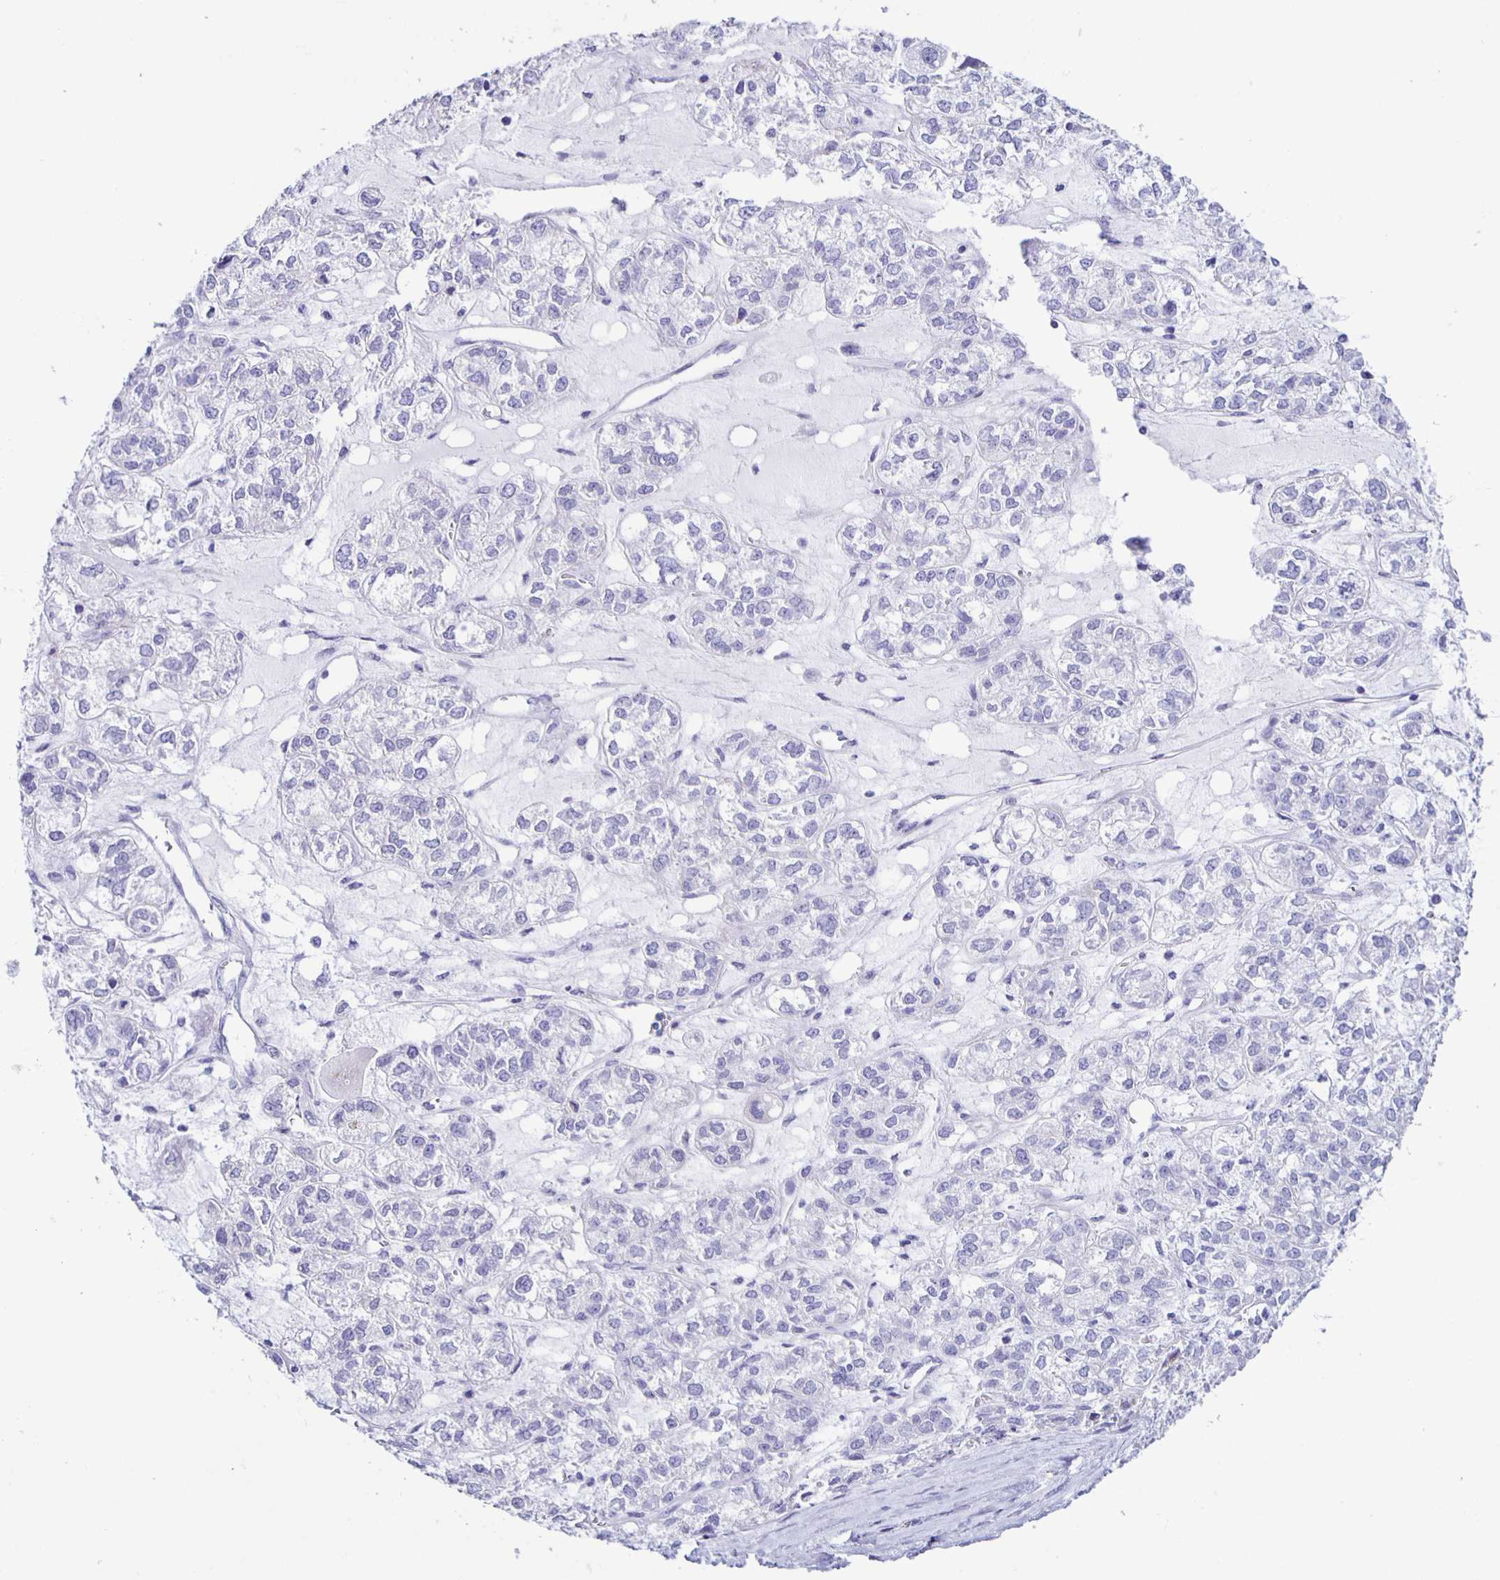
{"staining": {"intensity": "negative", "quantity": "none", "location": "none"}, "tissue": "ovarian cancer", "cell_type": "Tumor cells", "image_type": "cancer", "snomed": [{"axis": "morphology", "description": "Carcinoma, endometroid"}, {"axis": "topography", "description": "Ovary"}], "caption": "Ovarian cancer was stained to show a protein in brown. There is no significant staining in tumor cells. (DAB (3,3'-diaminobenzidine) immunohistochemistry (IHC) with hematoxylin counter stain).", "gene": "AQP6", "patient": {"sex": "female", "age": 64}}